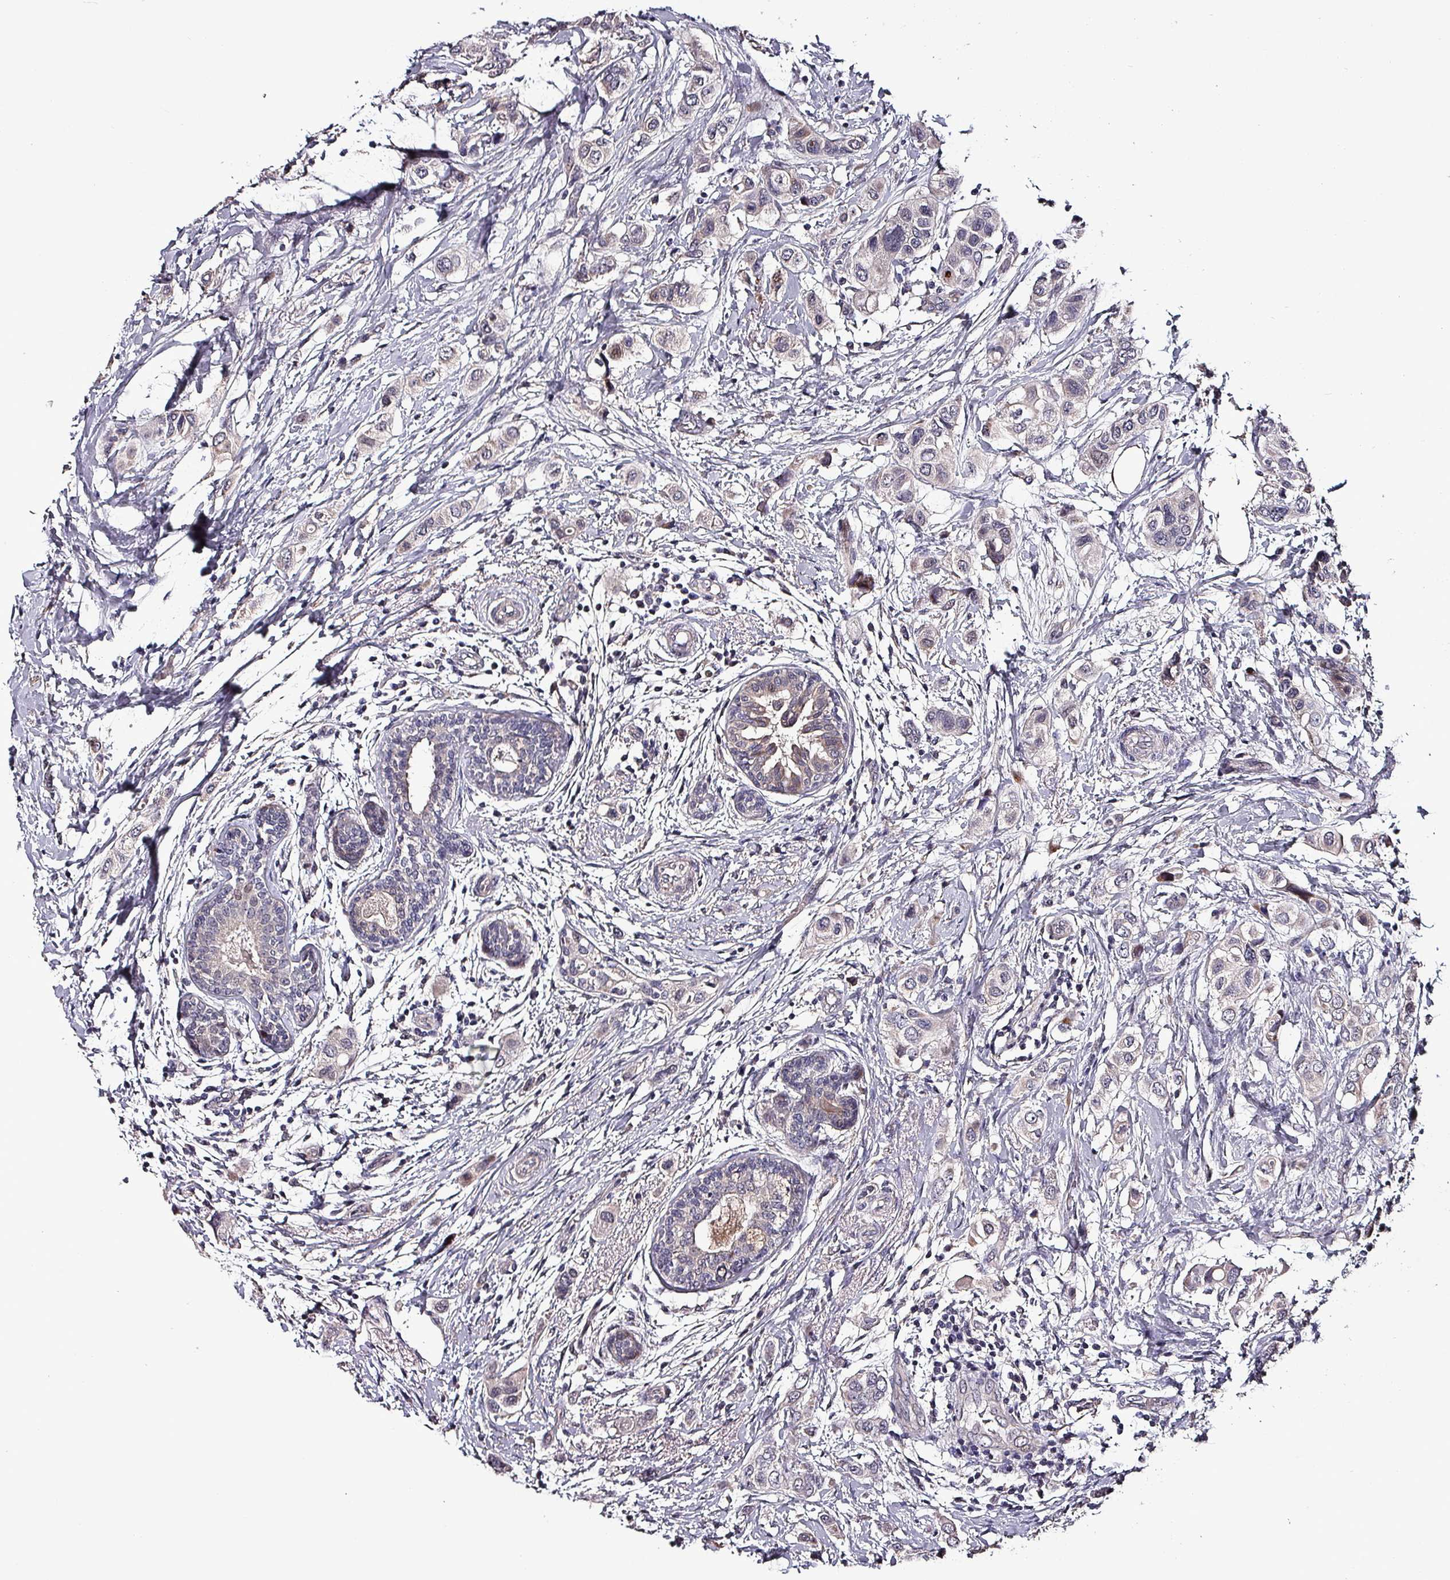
{"staining": {"intensity": "weak", "quantity": "<25%", "location": "cytoplasmic/membranous"}, "tissue": "breast cancer", "cell_type": "Tumor cells", "image_type": "cancer", "snomed": [{"axis": "morphology", "description": "Lobular carcinoma"}, {"axis": "topography", "description": "Breast"}], "caption": "Immunohistochemistry photomicrograph of neoplastic tissue: lobular carcinoma (breast) stained with DAB (3,3'-diaminobenzidine) reveals no significant protein expression in tumor cells.", "gene": "GRAPL", "patient": {"sex": "female", "age": 51}}